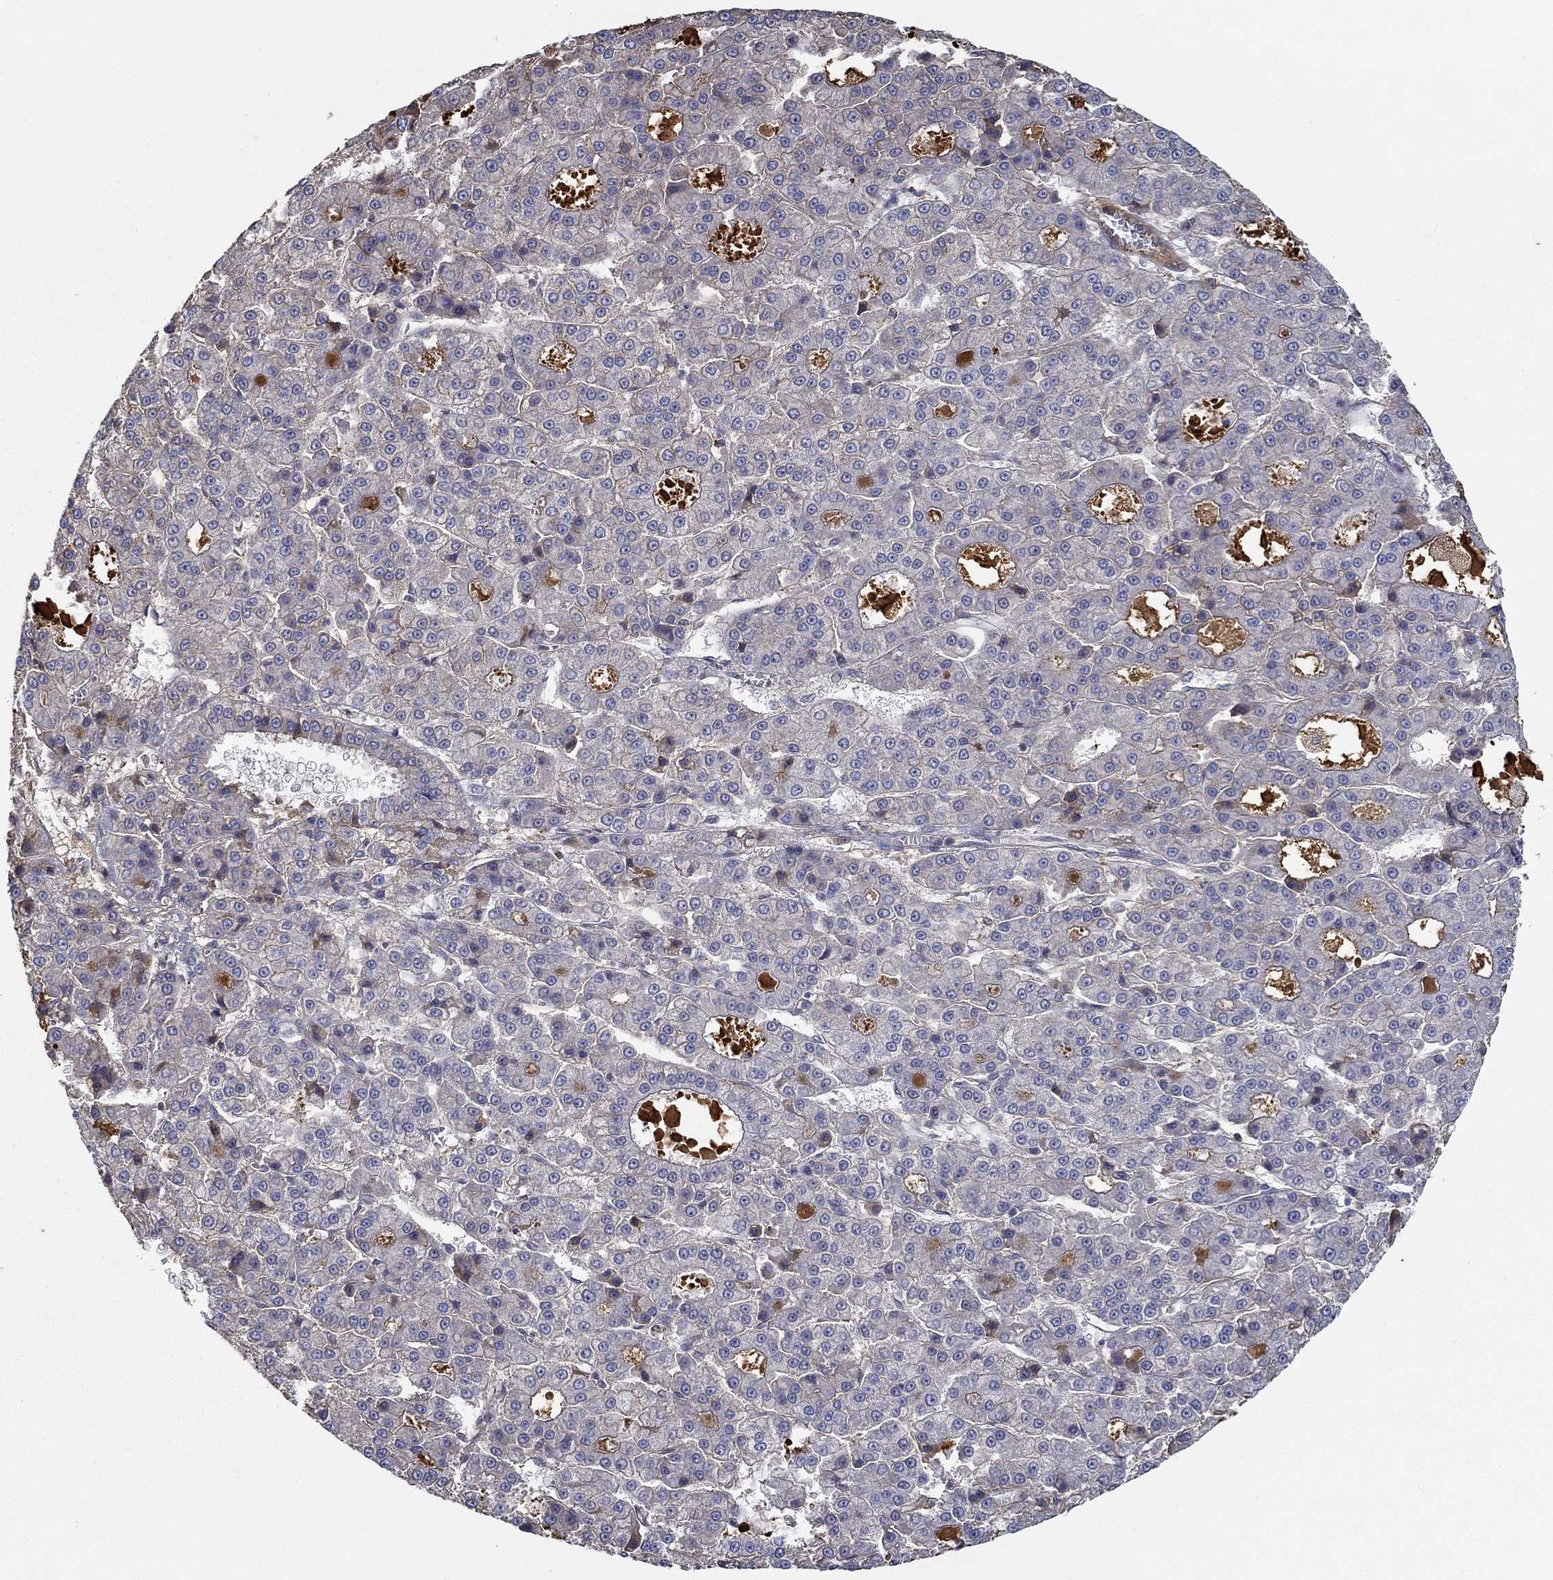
{"staining": {"intensity": "negative", "quantity": "none", "location": "none"}, "tissue": "liver cancer", "cell_type": "Tumor cells", "image_type": "cancer", "snomed": [{"axis": "morphology", "description": "Carcinoma, Hepatocellular, NOS"}, {"axis": "topography", "description": "Liver"}], "caption": "DAB immunohistochemical staining of human liver hepatocellular carcinoma reveals no significant expression in tumor cells.", "gene": "IL10", "patient": {"sex": "male", "age": 70}}